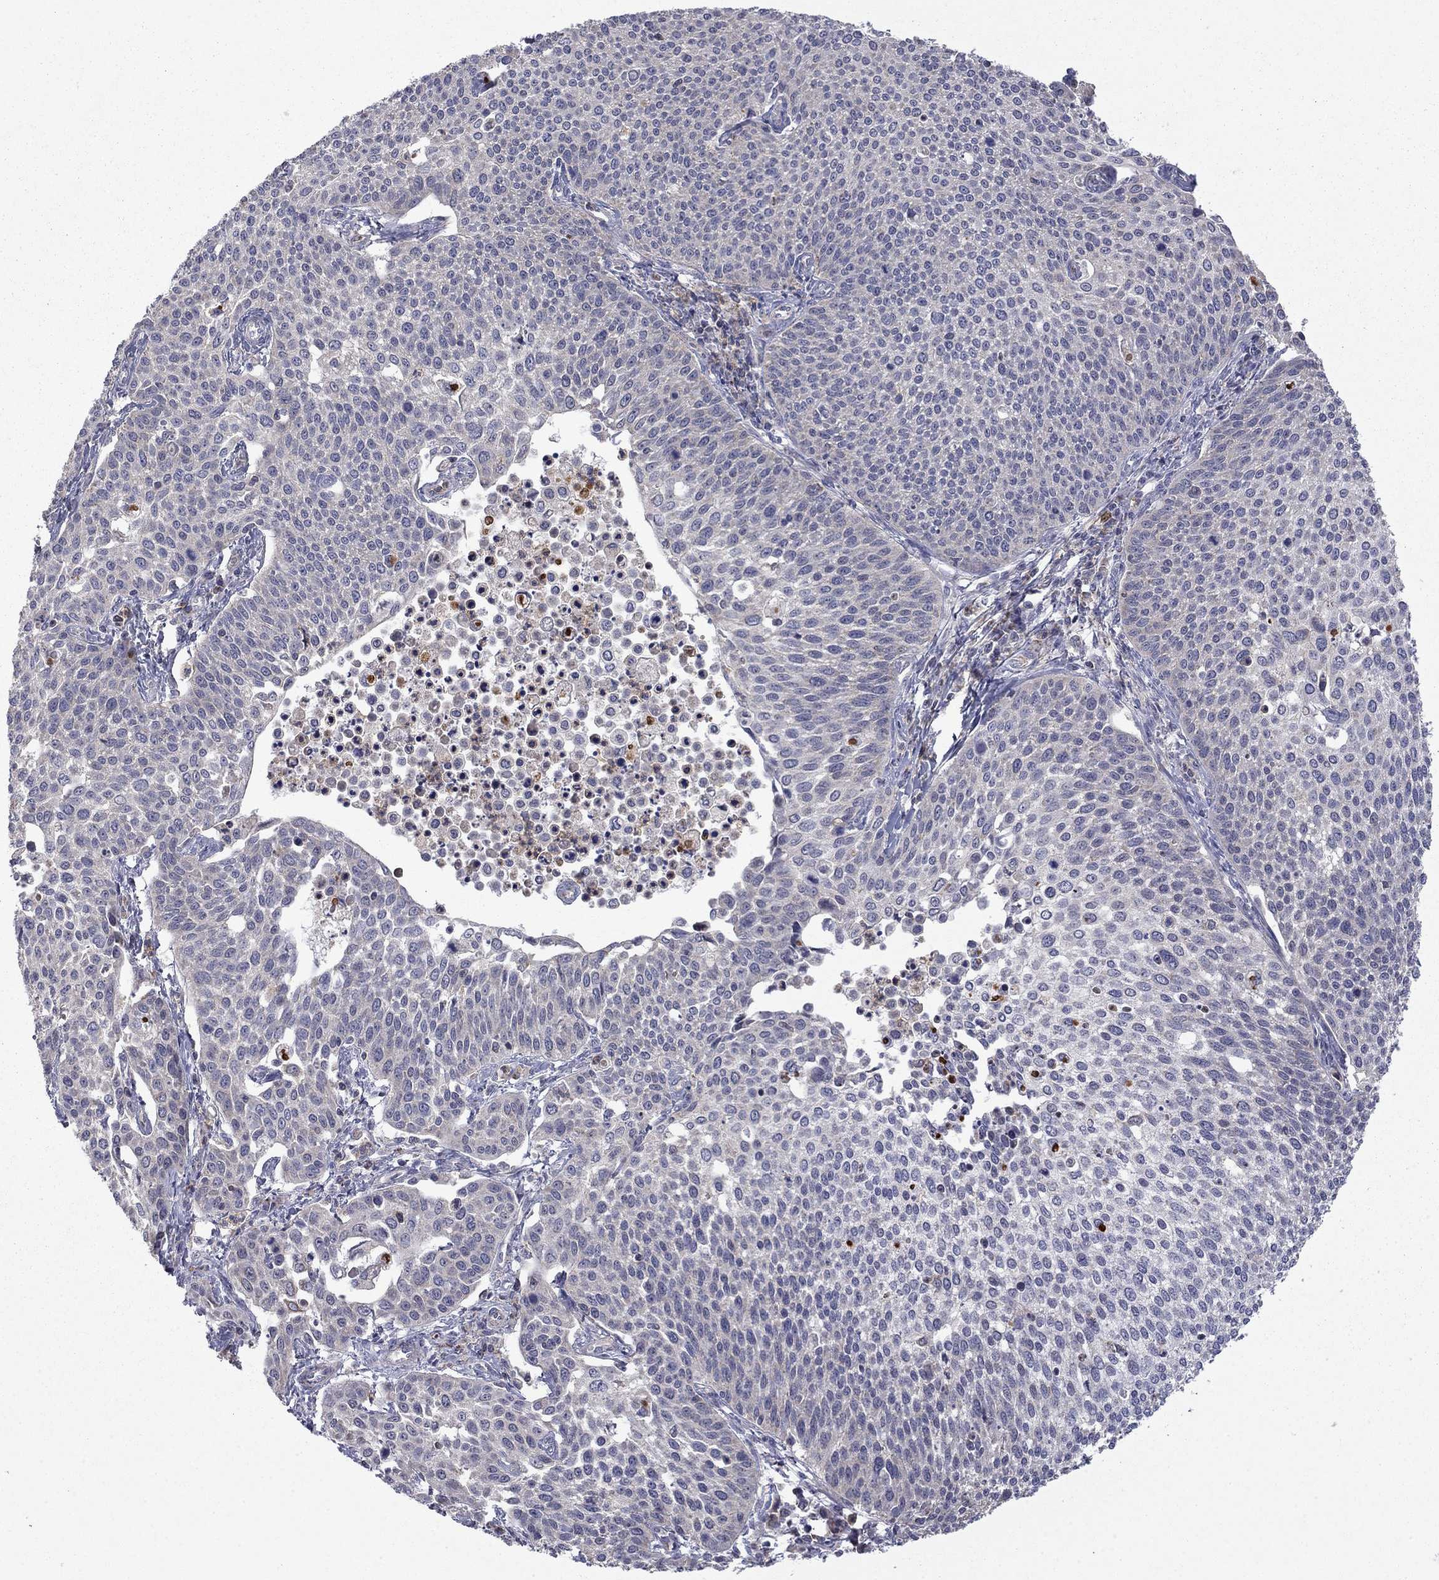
{"staining": {"intensity": "negative", "quantity": "none", "location": "none"}, "tissue": "cervical cancer", "cell_type": "Tumor cells", "image_type": "cancer", "snomed": [{"axis": "morphology", "description": "Squamous cell carcinoma, NOS"}, {"axis": "topography", "description": "Cervix"}], "caption": "Immunohistochemistry (IHC) histopathology image of cervical squamous cell carcinoma stained for a protein (brown), which demonstrates no expression in tumor cells.", "gene": "DOP1B", "patient": {"sex": "female", "age": 34}}